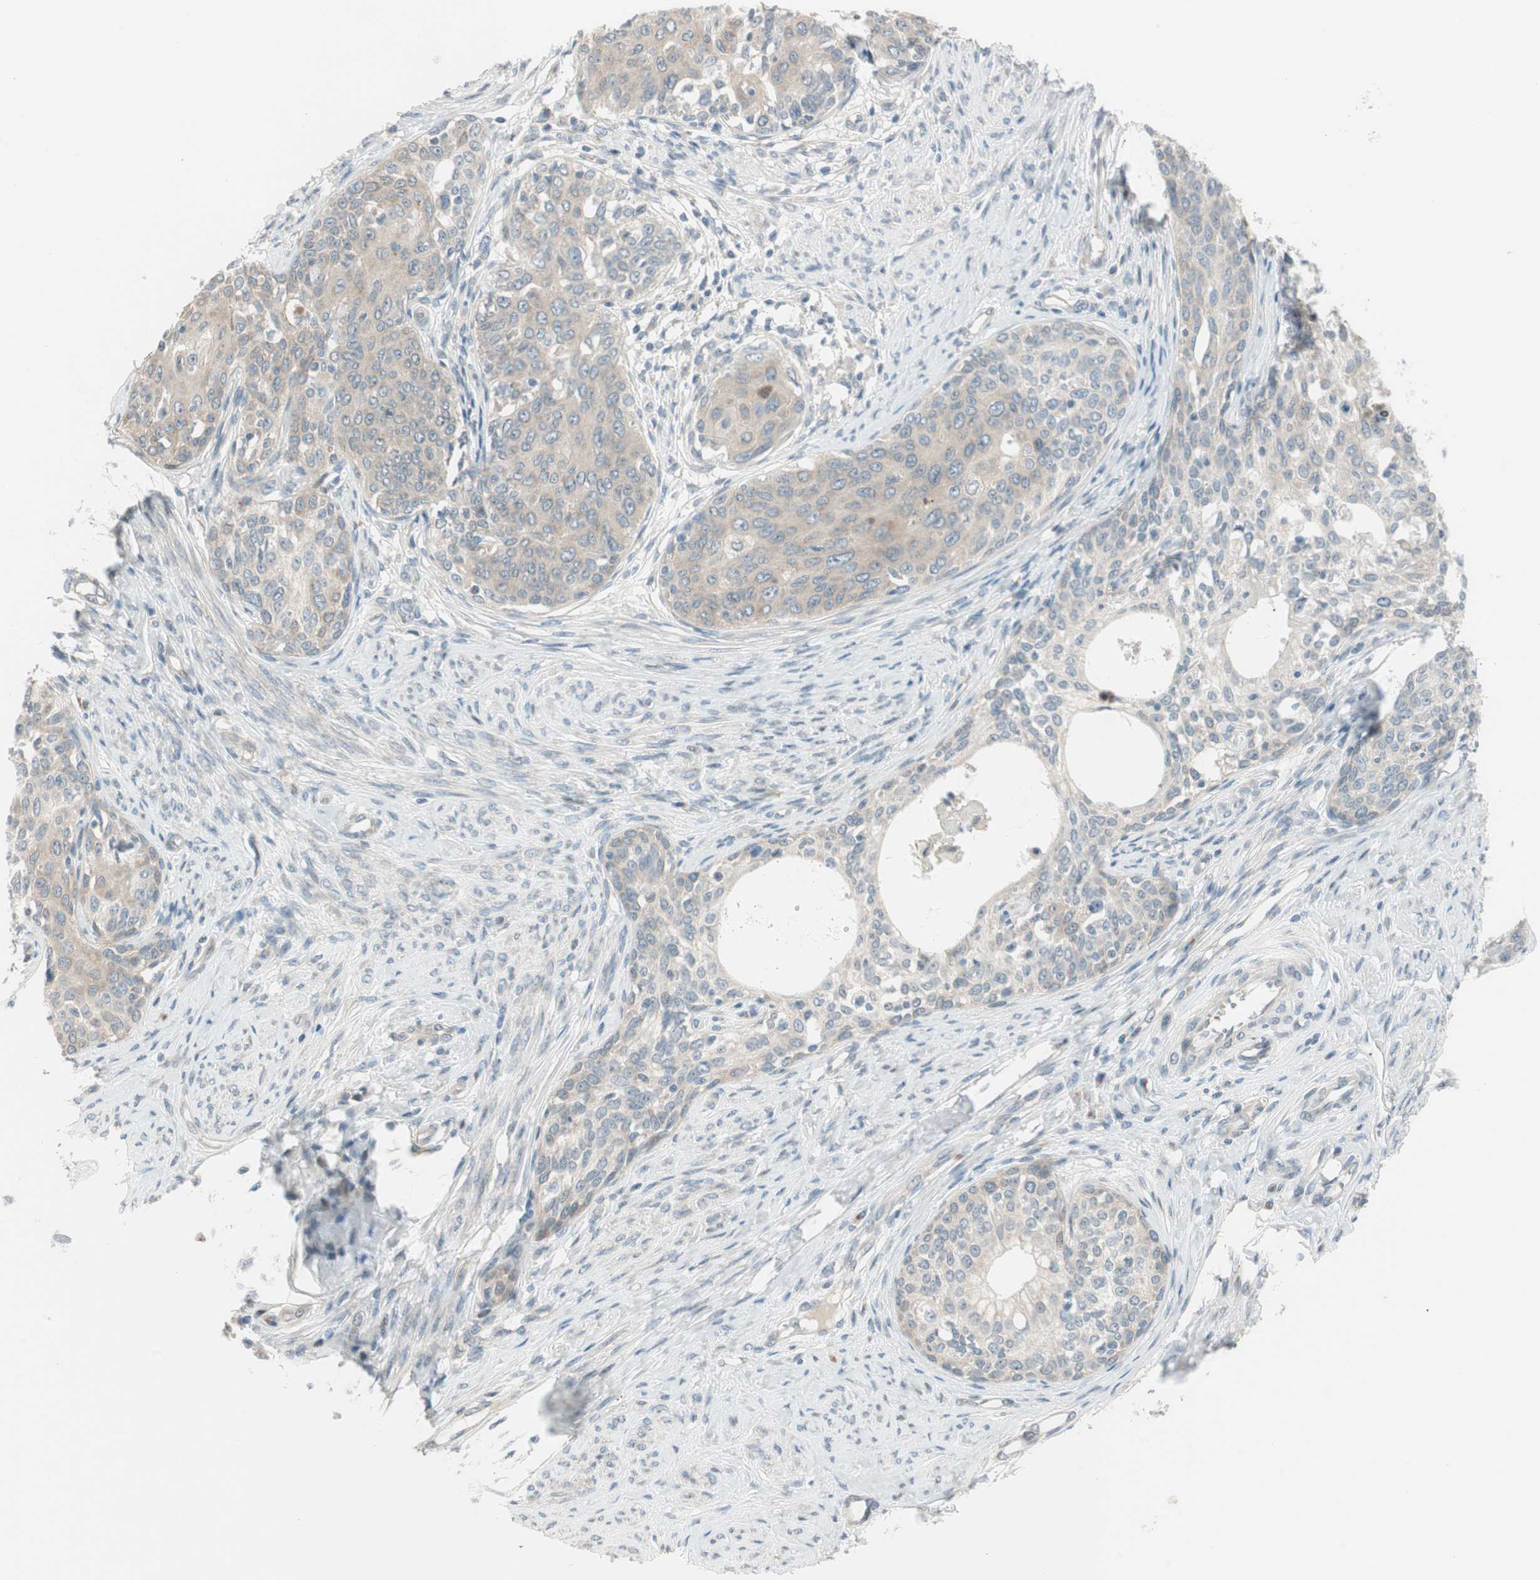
{"staining": {"intensity": "weak", "quantity": ">75%", "location": "cytoplasmic/membranous"}, "tissue": "cervical cancer", "cell_type": "Tumor cells", "image_type": "cancer", "snomed": [{"axis": "morphology", "description": "Squamous cell carcinoma, NOS"}, {"axis": "morphology", "description": "Adenocarcinoma, NOS"}, {"axis": "topography", "description": "Cervix"}], "caption": "Approximately >75% of tumor cells in cervical cancer (squamous cell carcinoma) demonstrate weak cytoplasmic/membranous protein expression as visualized by brown immunohistochemical staining.", "gene": "CGRRF1", "patient": {"sex": "female", "age": 52}}